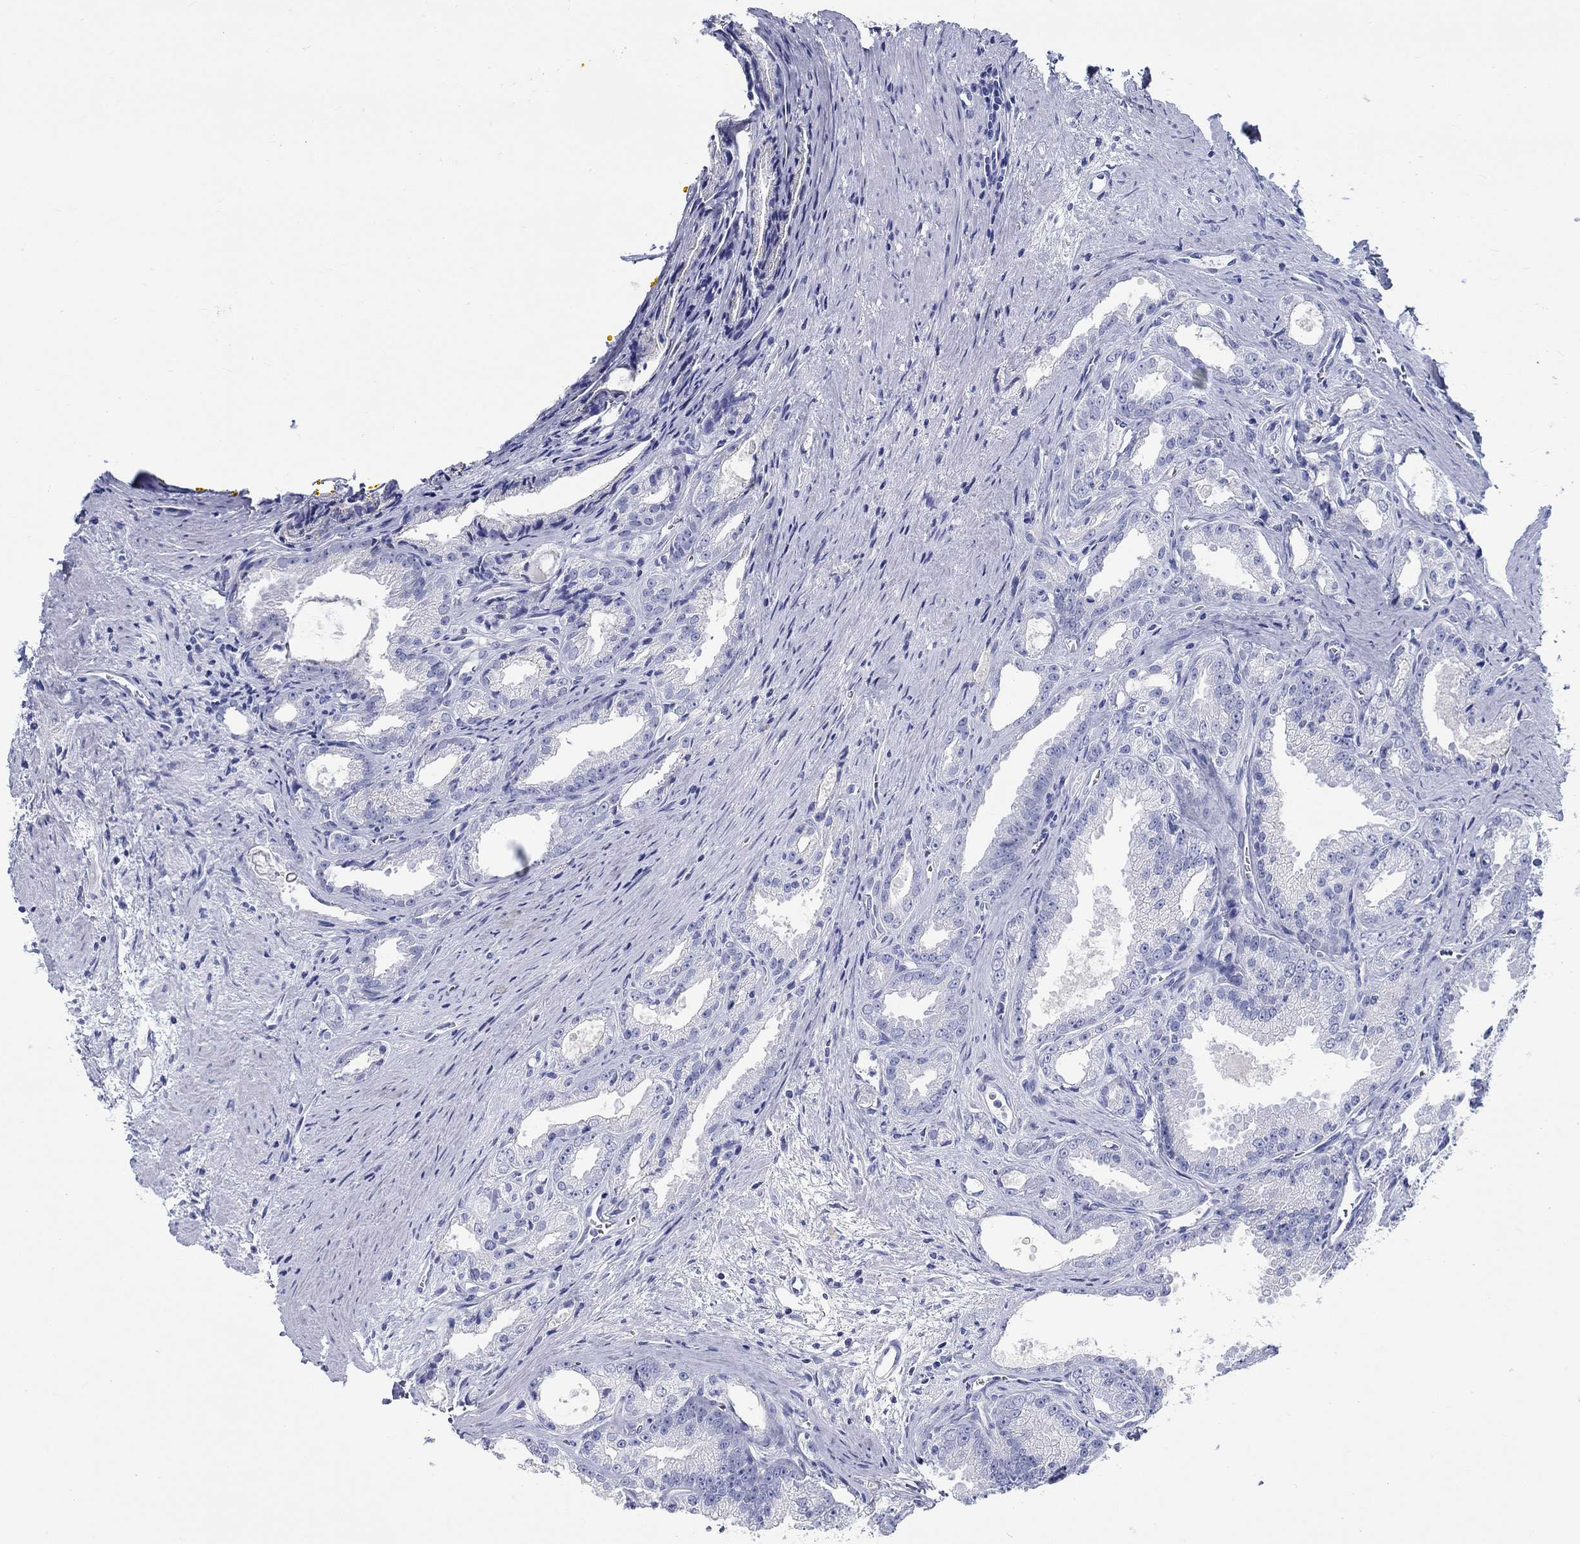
{"staining": {"intensity": "negative", "quantity": "none", "location": "none"}, "tissue": "prostate cancer", "cell_type": "Tumor cells", "image_type": "cancer", "snomed": [{"axis": "morphology", "description": "Adenocarcinoma, NOS"}, {"axis": "morphology", "description": "Adenocarcinoma, High grade"}, {"axis": "topography", "description": "Prostate"}], "caption": "High magnification brightfield microscopy of prostate adenocarcinoma stained with DAB (3,3'-diaminobenzidine) (brown) and counterstained with hematoxylin (blue): tumor cells show no significant positivity.", "gene": "RD3L", "patient": {"sex": "male", "age": 70}}